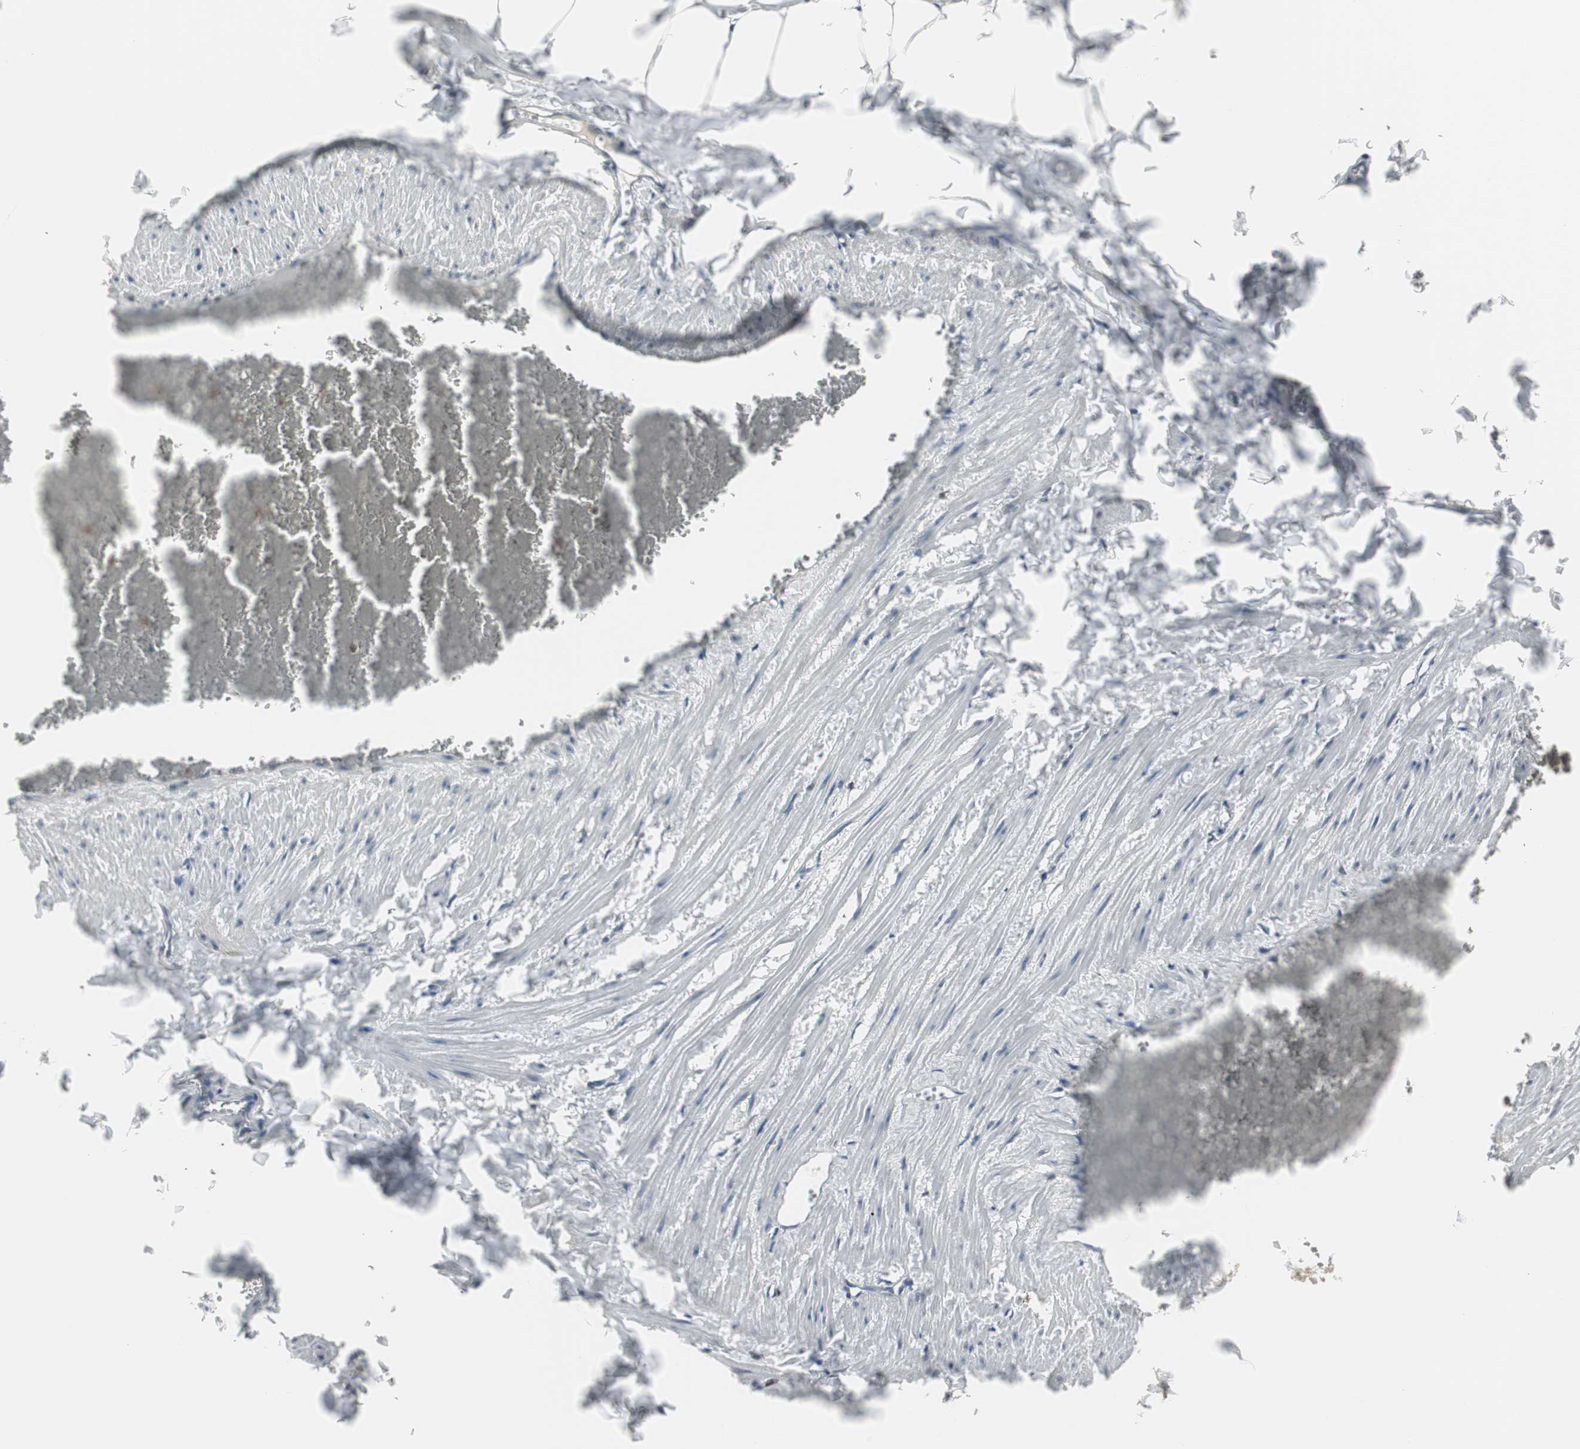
{"staining": {"intensity": "negative", "quantity": "none", "location": "none"}, "tissue": "adipose tissue", "cell_type": "Adipocytes", "image_type": "normal", "snomed": [{"axis": "morphology", "description": "Normal tissue, NOS"}, {"axis": "topography", "description": "Vascular tissue"}], "caption": "IHC photomicrograph of benign human adipose tissue stained for a protein (brown), which demonstrates no positivity in adipocytes.", "gene": "PLIN3", "patient": {"sex": "male", "age": 41}}